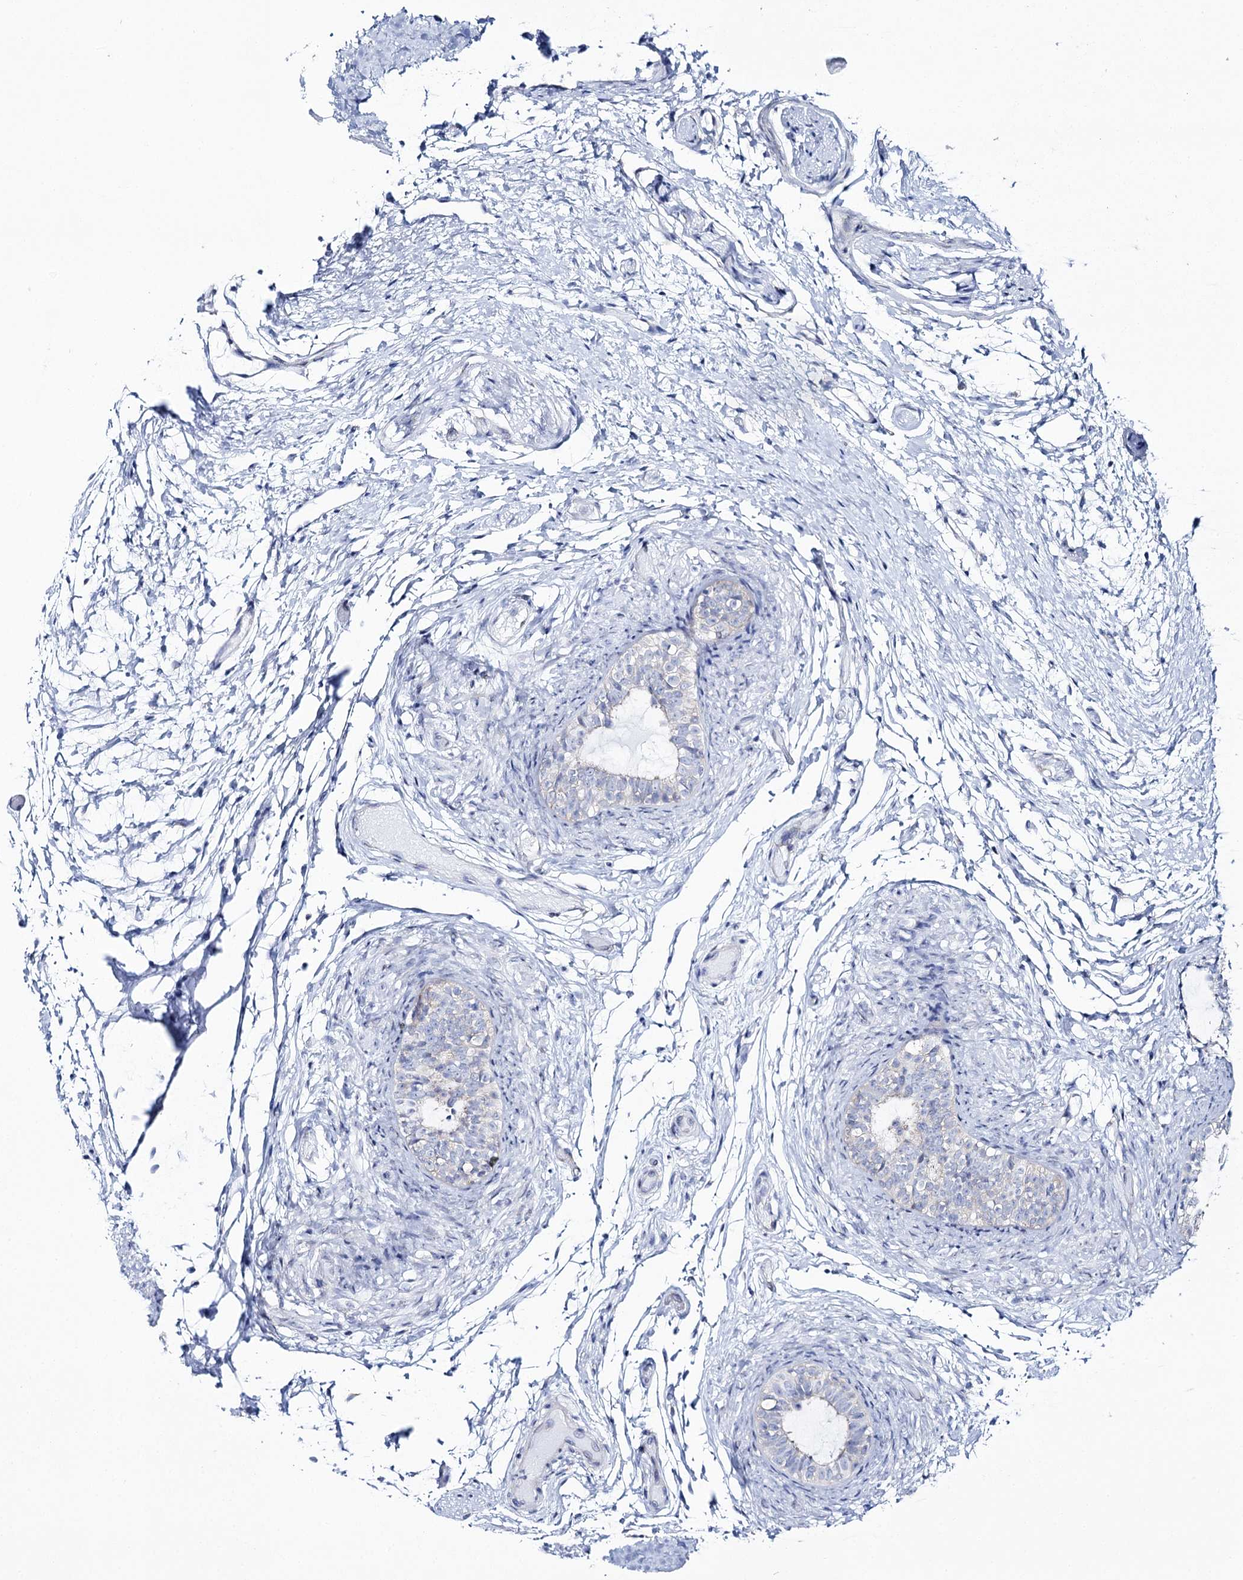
{"staining": {"intensity": "negative", "quantity": "none", "location": "none"}, "tissue": "epididymis", "cell_type": "Glandular cells", "image_type": "normal", "snomed": [{"axis": "morphology", "description": "Normal tissue, NOS"}, {"axis": "topography", "description": "Epididymis"}], "caption": "This is an IHC image of normal human epididymis. There is no expression in glandular cells.", "gene": "CSN3", "patient": {"sex": "male", "age": 5}}